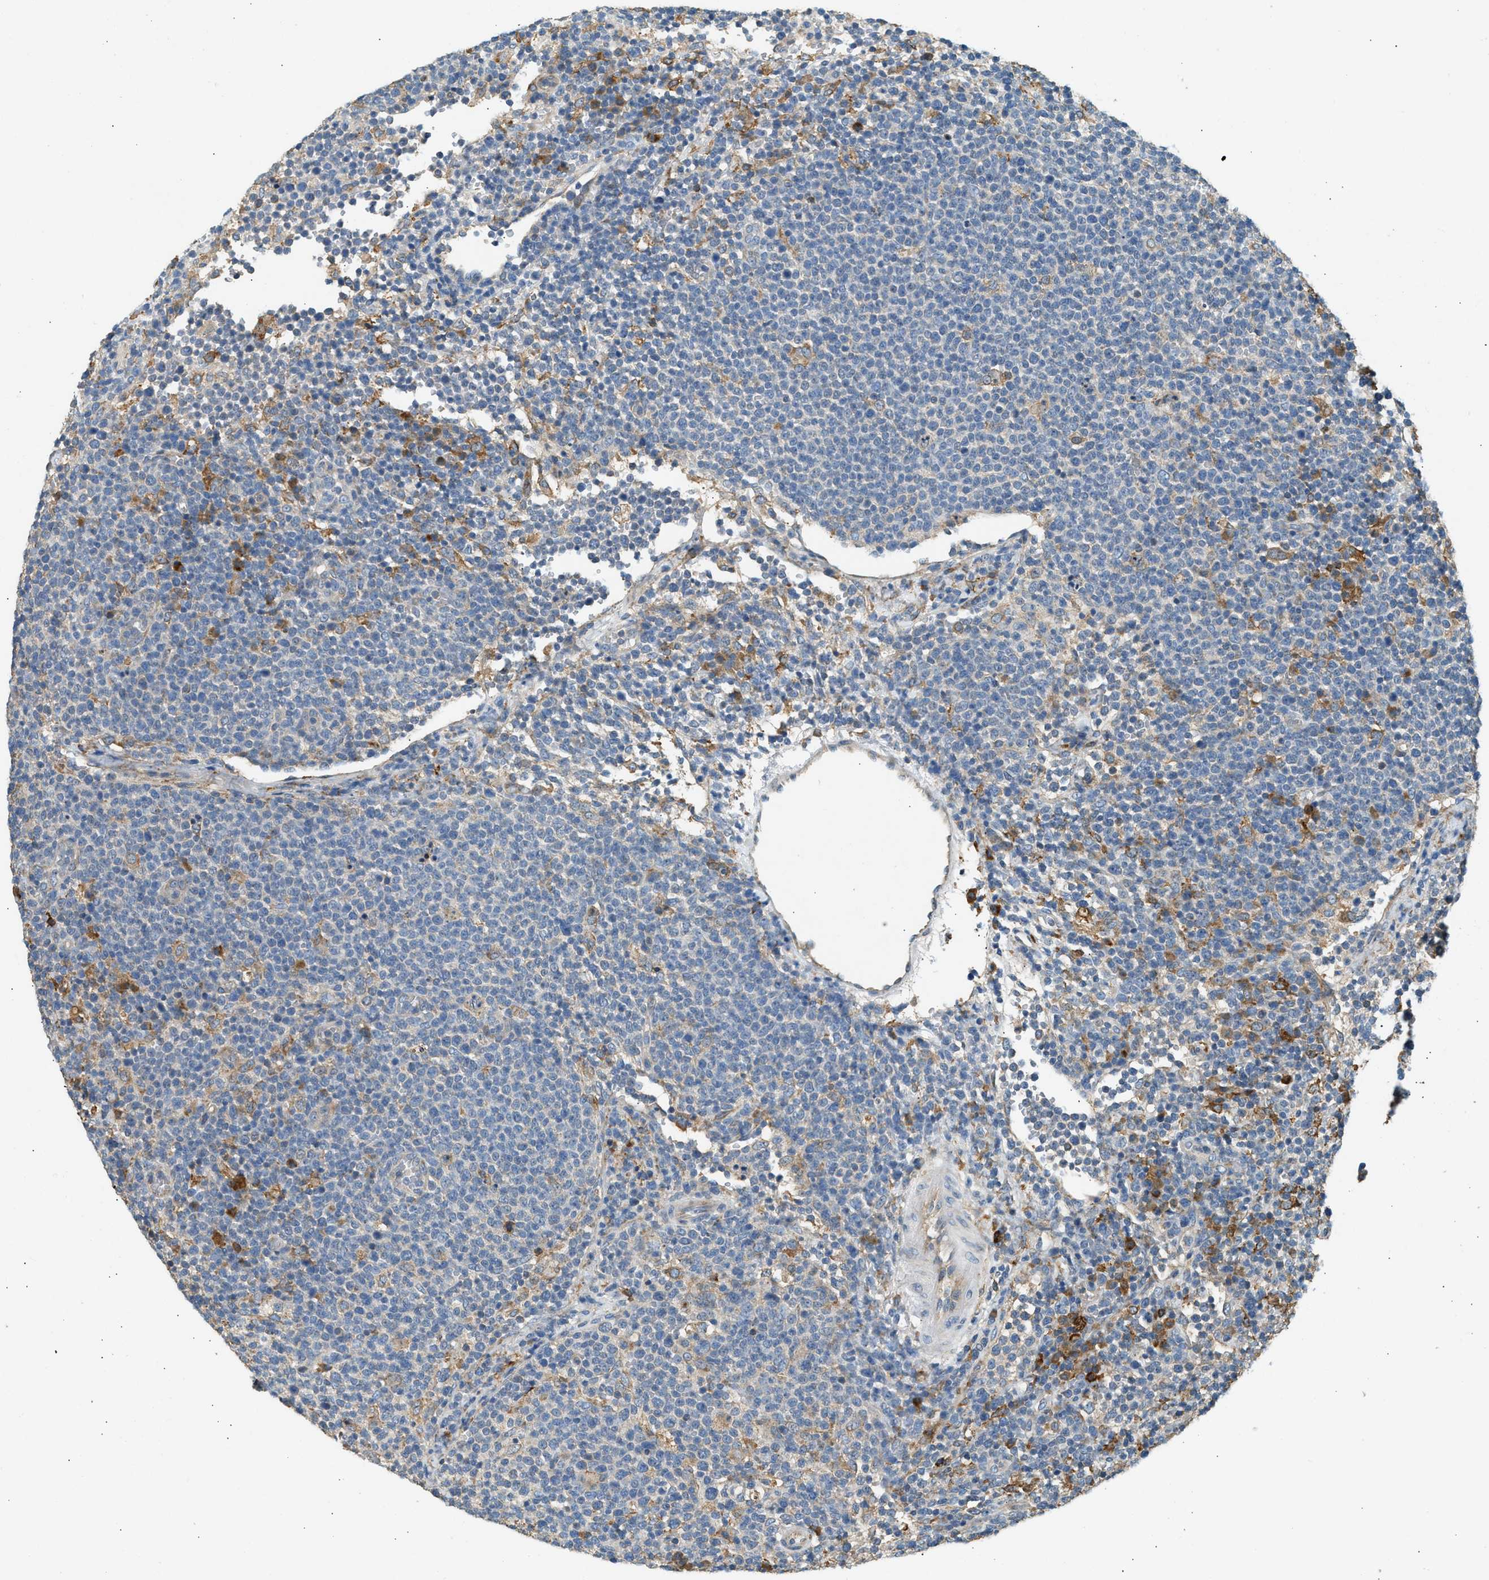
{"staining": {"intensity": "negative", "quantity": "none", "location": "none"}, "tissue": "lymphoma", "cell_type": "Tumor cells", "image_type": "cancer", "snomed": [{"axis": "morphology", "description": "Malignant lymphoma, non-Hodgkin's type, High grade"}, {"axis": "topography", "description": "Lymph node"}], "caption": "Immunohistochemistry photomicrograph of neoplastic tissue: malignant lymphoma, non-Hodgkin's type (high-grade) stained with DAB shows no significant protein expression in tumor cells. (Brightfield microscopy of DAB immunohistochemistry (IHC) at high magnification).", "gene": "CTSB", "patient": {"sex": "male", "age": 61}}